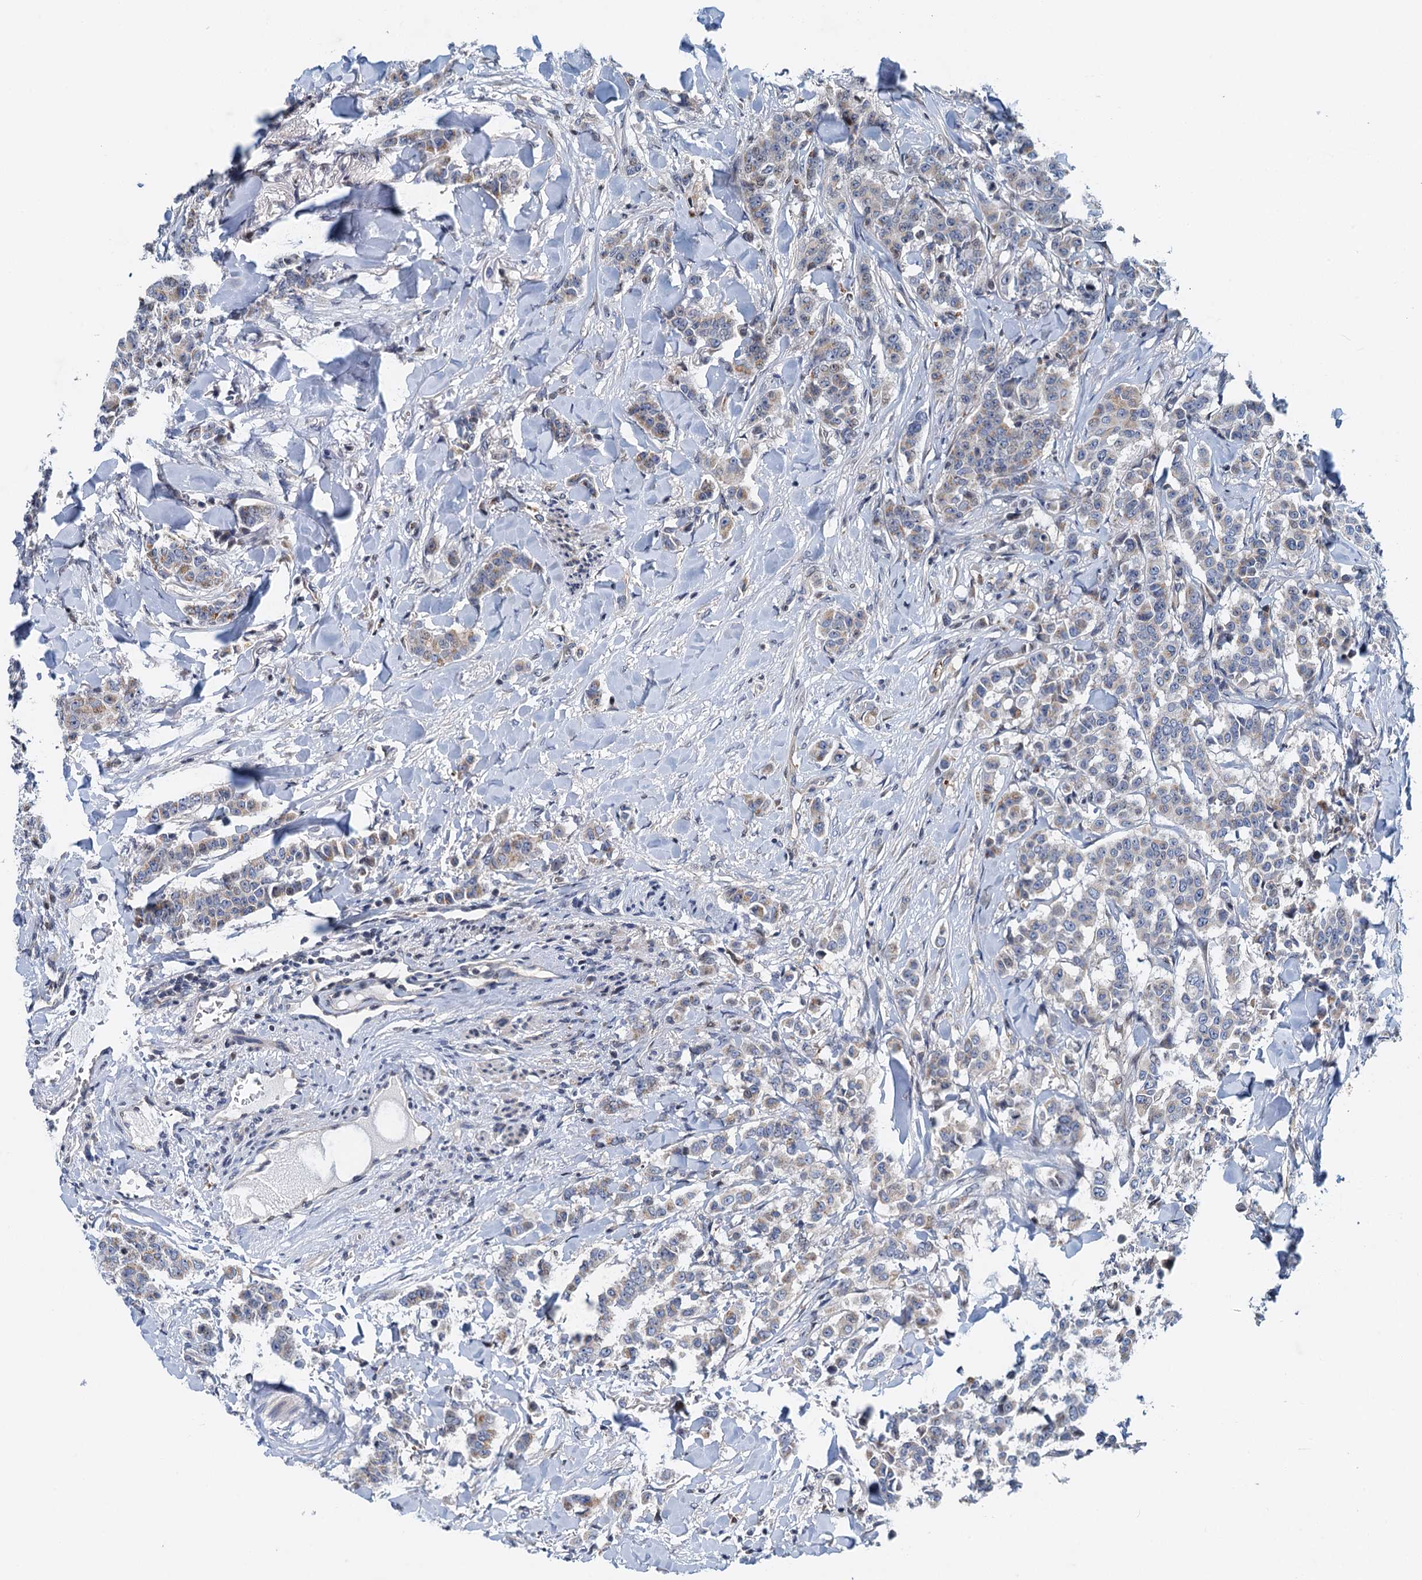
{"staining": {"intensity": "moderate", "quantity": "<25%", "location": "cytoplasmic/membranous"}, "tissue": "breast cancer", "cell_type": "Tumor cells", "image_type": "cancer", "snomed": [{"axis": "morphology", "description": "Duct carcinoma"}, {"axis": "topography", "description": "Breast"}], "caption": "Human infiltrating ductal carcinoma (breast) stained with a protein marker shows moderate staining in tumor cells.", "gene": "NBEA", "patient": {"sex": "female", "age": 40}}